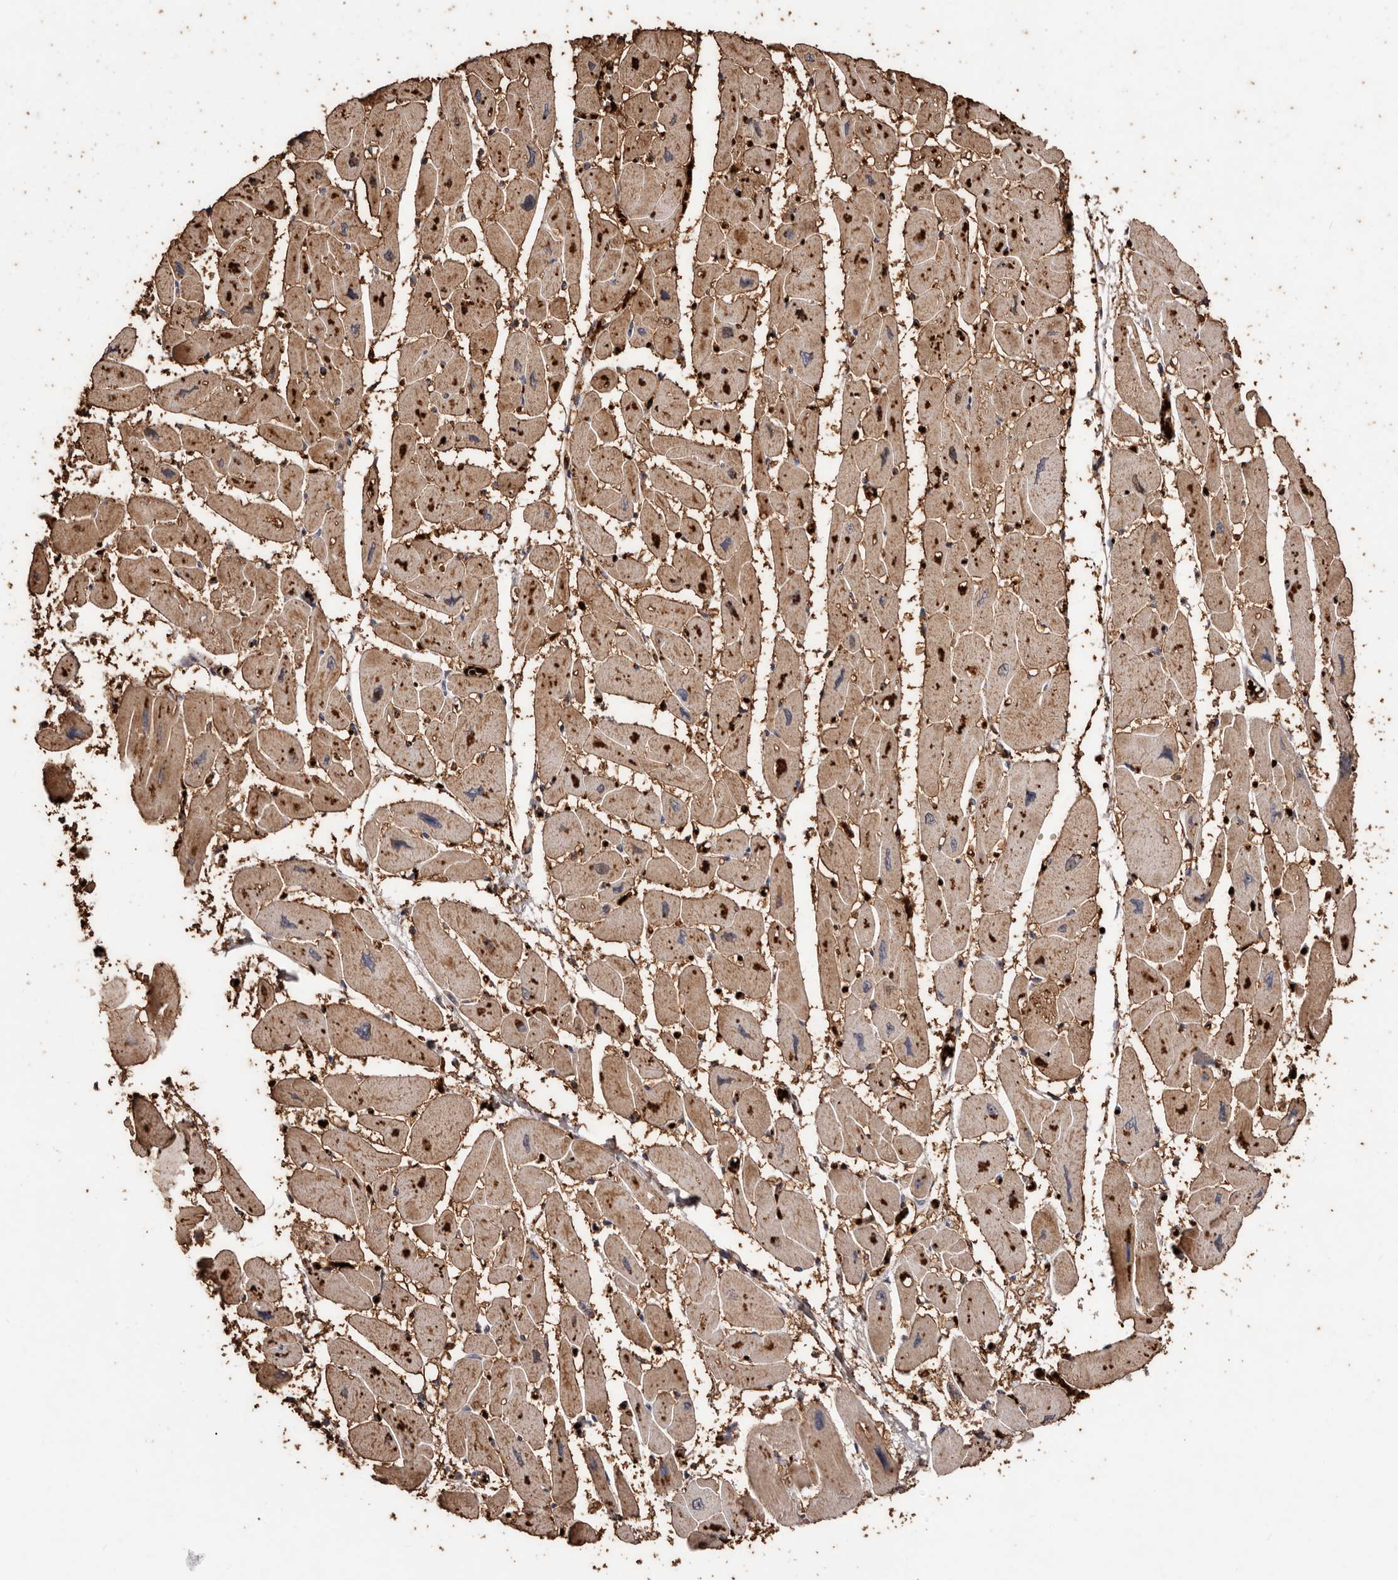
{"staining": {"intensity": "moderate", "quantity": ">75%", "location": "cytoplasmic/membranous"}, "tissue": "heart muscle", "cell_type": "Cardiomyocytes", "image_type": "normal", "snomed": [{"axis": "morphology", "description": "Normal tissue, NOS"}, {"axis": "topography", "description": "Heart"}], "caption": "Protein staining of benign heart muscle shows moderate cytoplasmic/membranous expression in about >75% of cardiomyocytes.", "gene": "GRAMD2A", "patient": {"sex": "female", "age": 54}}